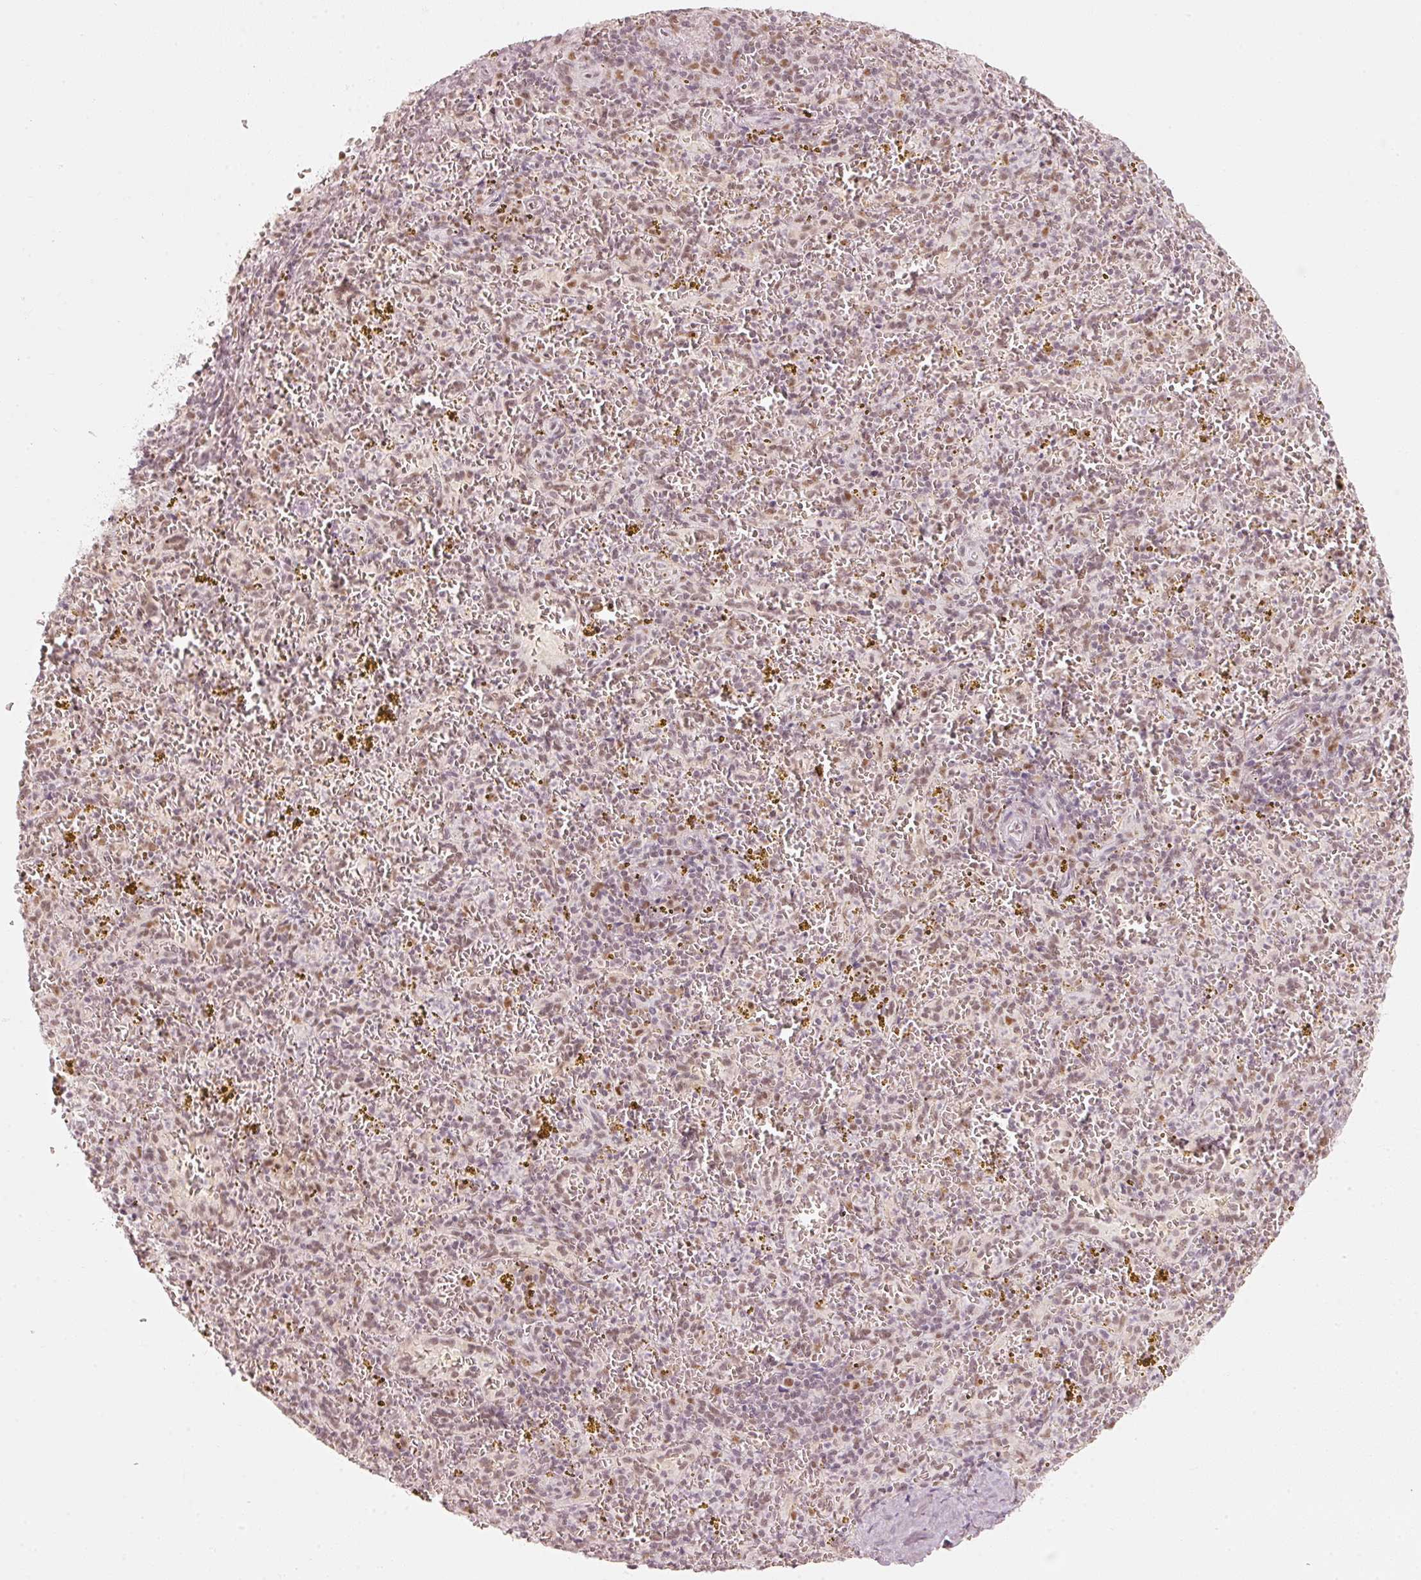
{"staining": {"intensity": "weak", "quantity": "25%-75%", "location": "nuclear"}, "tissue": "spleen", "cell_type": "Cells in red pulp", "image_type": "normal", "snomed": [{"axis": "morphology", "description": "Normal tissue, NOS"}, {"axis": "topography", "description": "Spleen"}], "caption": "The histopathology image displays staining of normal spleen, revealing weak nuclear protein positivity (brown color) within cells in red pulp. (DAB IHC with brightfield microscopy, high magnification).", "gene": "PPP1R10", "patient": {"sex": "male", "age": 57}}